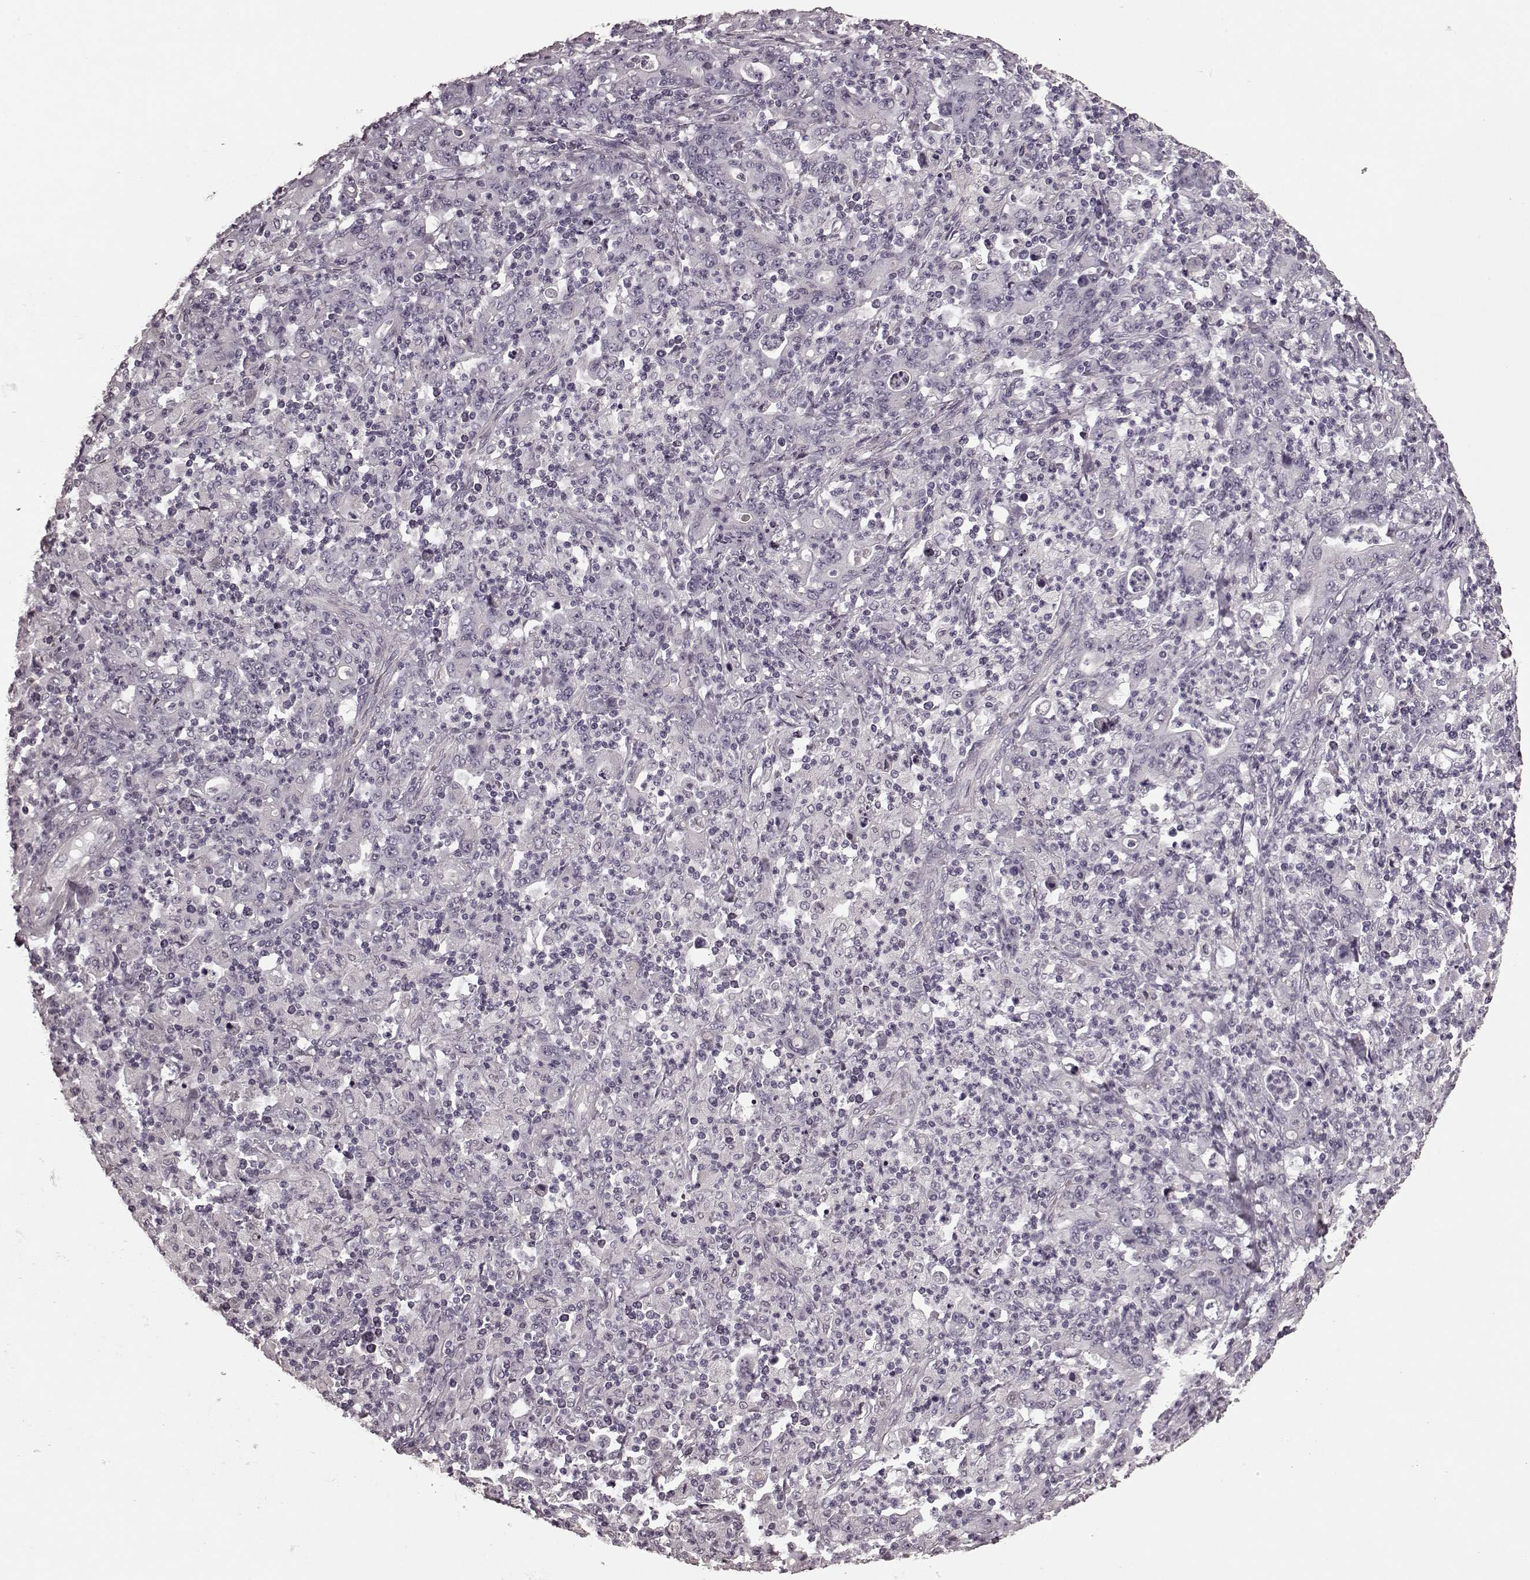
{"staining": {"intensity": "negative", "quantity": "none", "location": "none"}, "tissue": "stomach cancer", "cell_type": "Tumor cells", "image_type": "cancer", "snomed": [{"axis": "morphology", "description": "Adenocarcinoma, NOS"}, {"axis": "topography", "description": "Stomach, upper"}], "caption": "Immunohistochemistry photomicrograph of stomach cancer (adenocarcinoma) stained for a protein (brown), which exhibits no positivity in tumor cells. (Stains: DAB (3,3'-diaminobenzidine) immunohistochemistry with hematoxylin counter stain, Microscopy: brightfield microscopy at high magnification).", "gene": "PRKCE", "patient": {"sex": "male", "age": 69}}